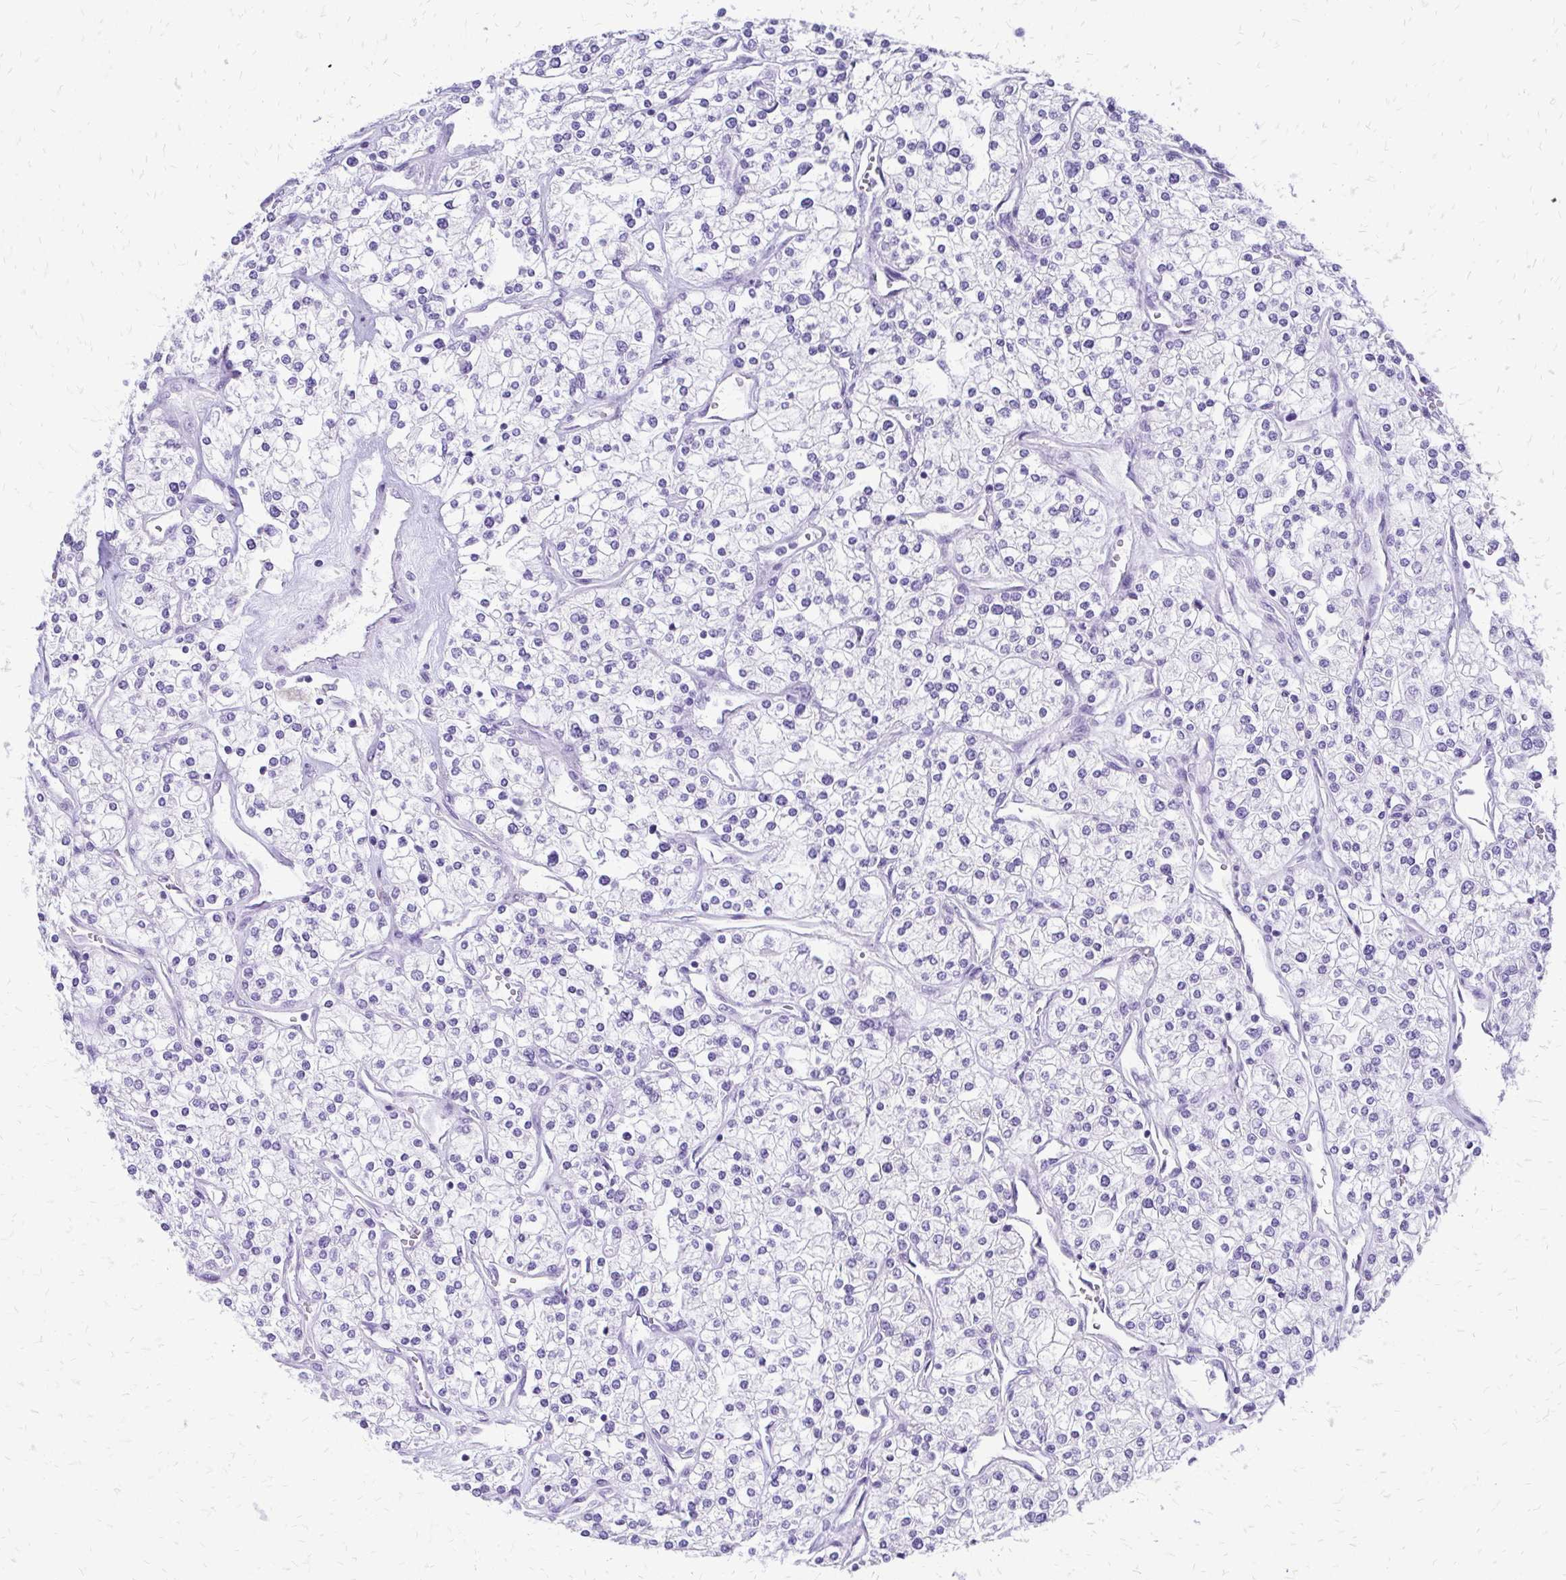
{"staining": {"intensity": "negative", "quantity": "none", "location": "none"}, "tissue": "renal cancer", "cell_type": "Tumor cells", "image_type": "cancer", "snomed": [{"axis": "morphology", "description": "Adenocarcinoma, NOS"}, {"axis": "topography", "description": "Kidney"}], "caption": "Tumor cells are negative for brown protein staining in adenocarcinoma (renal).", "gene": "SLC32A1", "patient": {"sex": "male", "age": 80}}